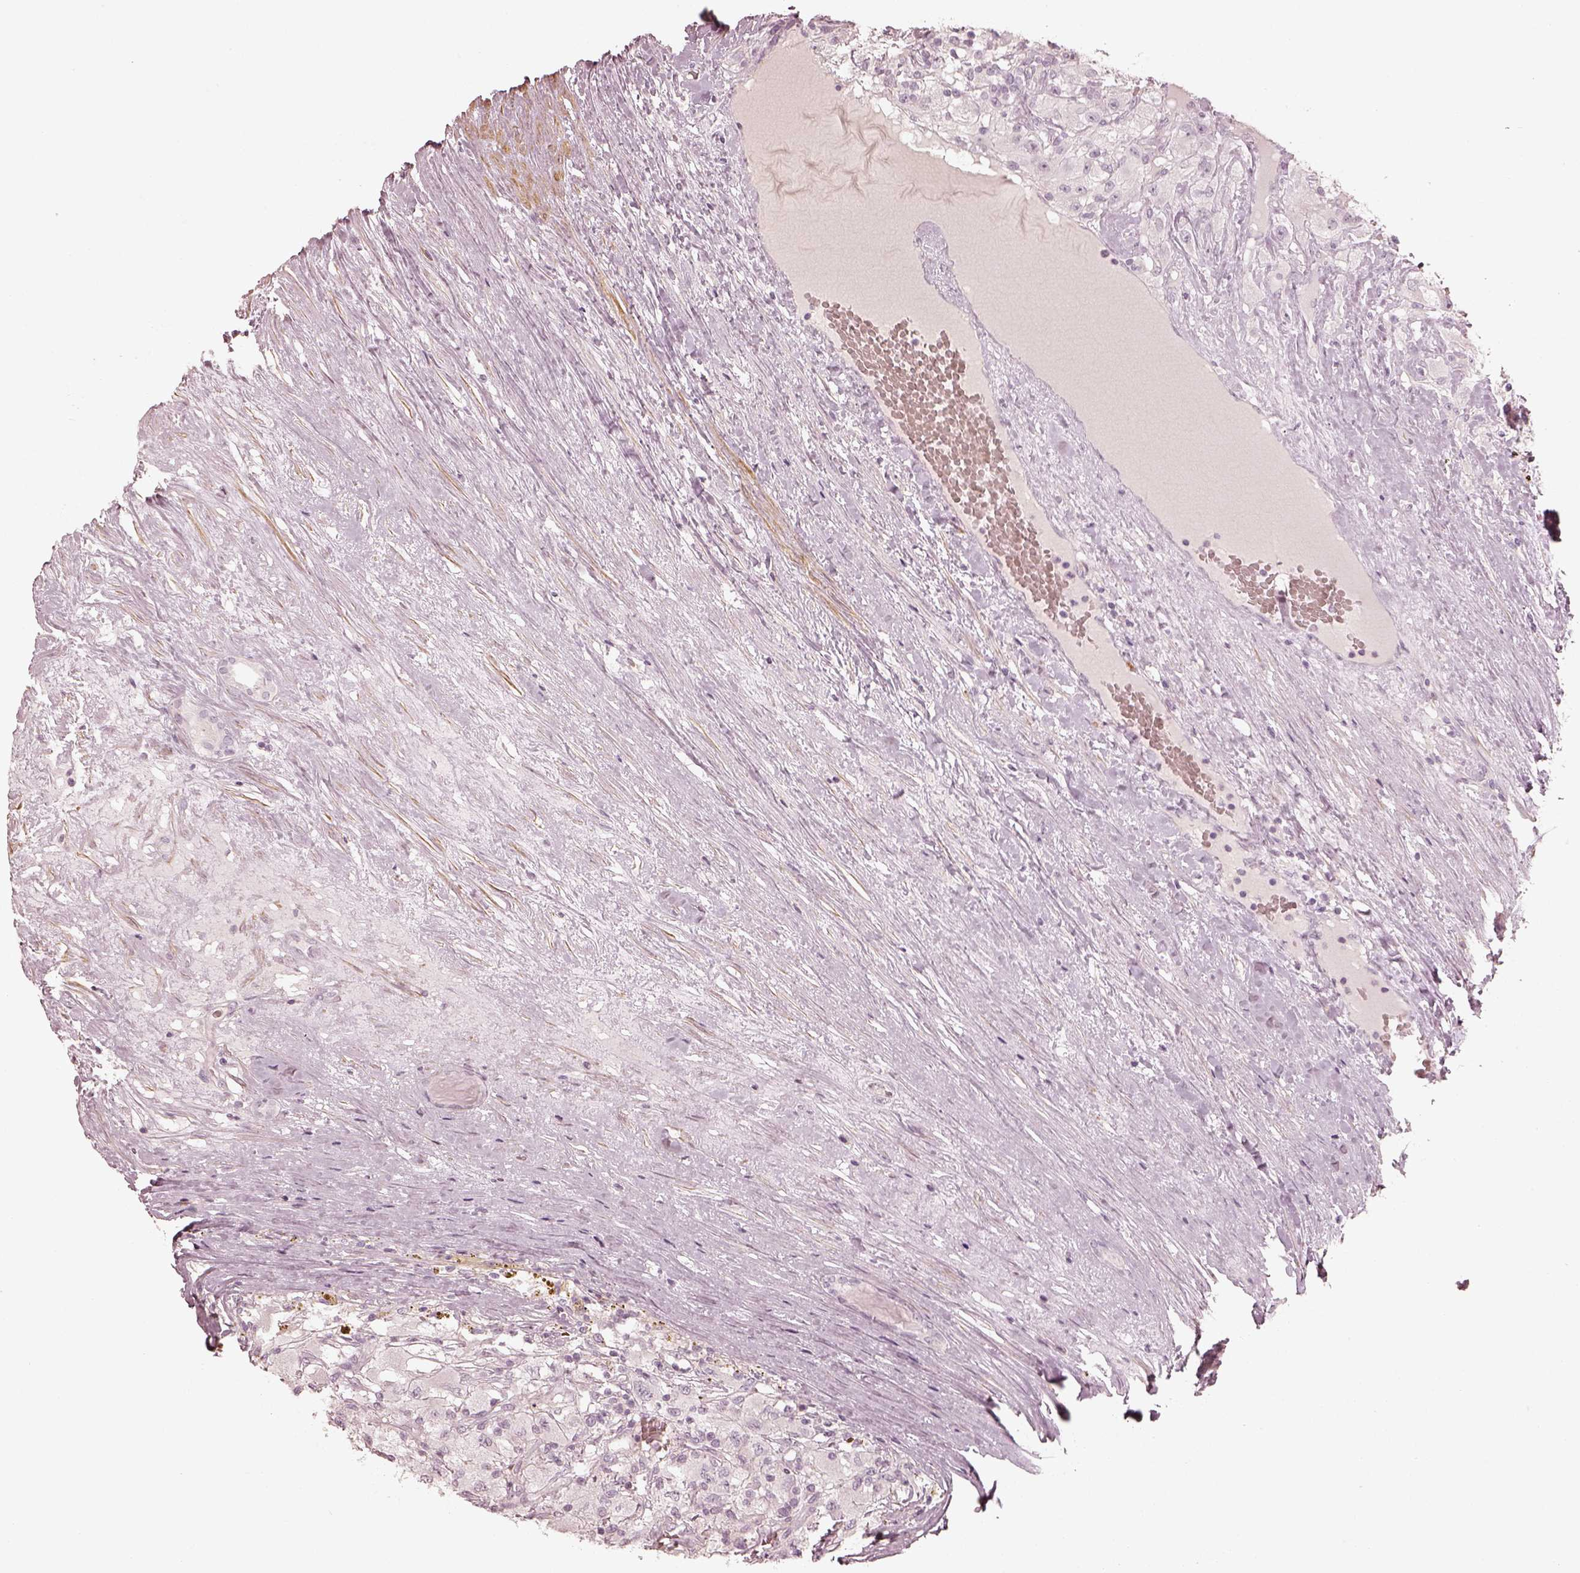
{"staining": {"intensity": "negative", "quantity": "none", "location": "none"}, "tissue": "renal cancer", "cell_type": "Tumor cells", "image_type": "cancer", "snomed": [{"axis": "morphology", "description": "Adenocarcinoma, NOS"}, {"axis": "topography", "description": "Kidney"}], "caption": "The micrograph displays no staining of tumor cells in renal cancer.", "gene": "PRLHR", "patient": {"sex": "female", "age": 67}}